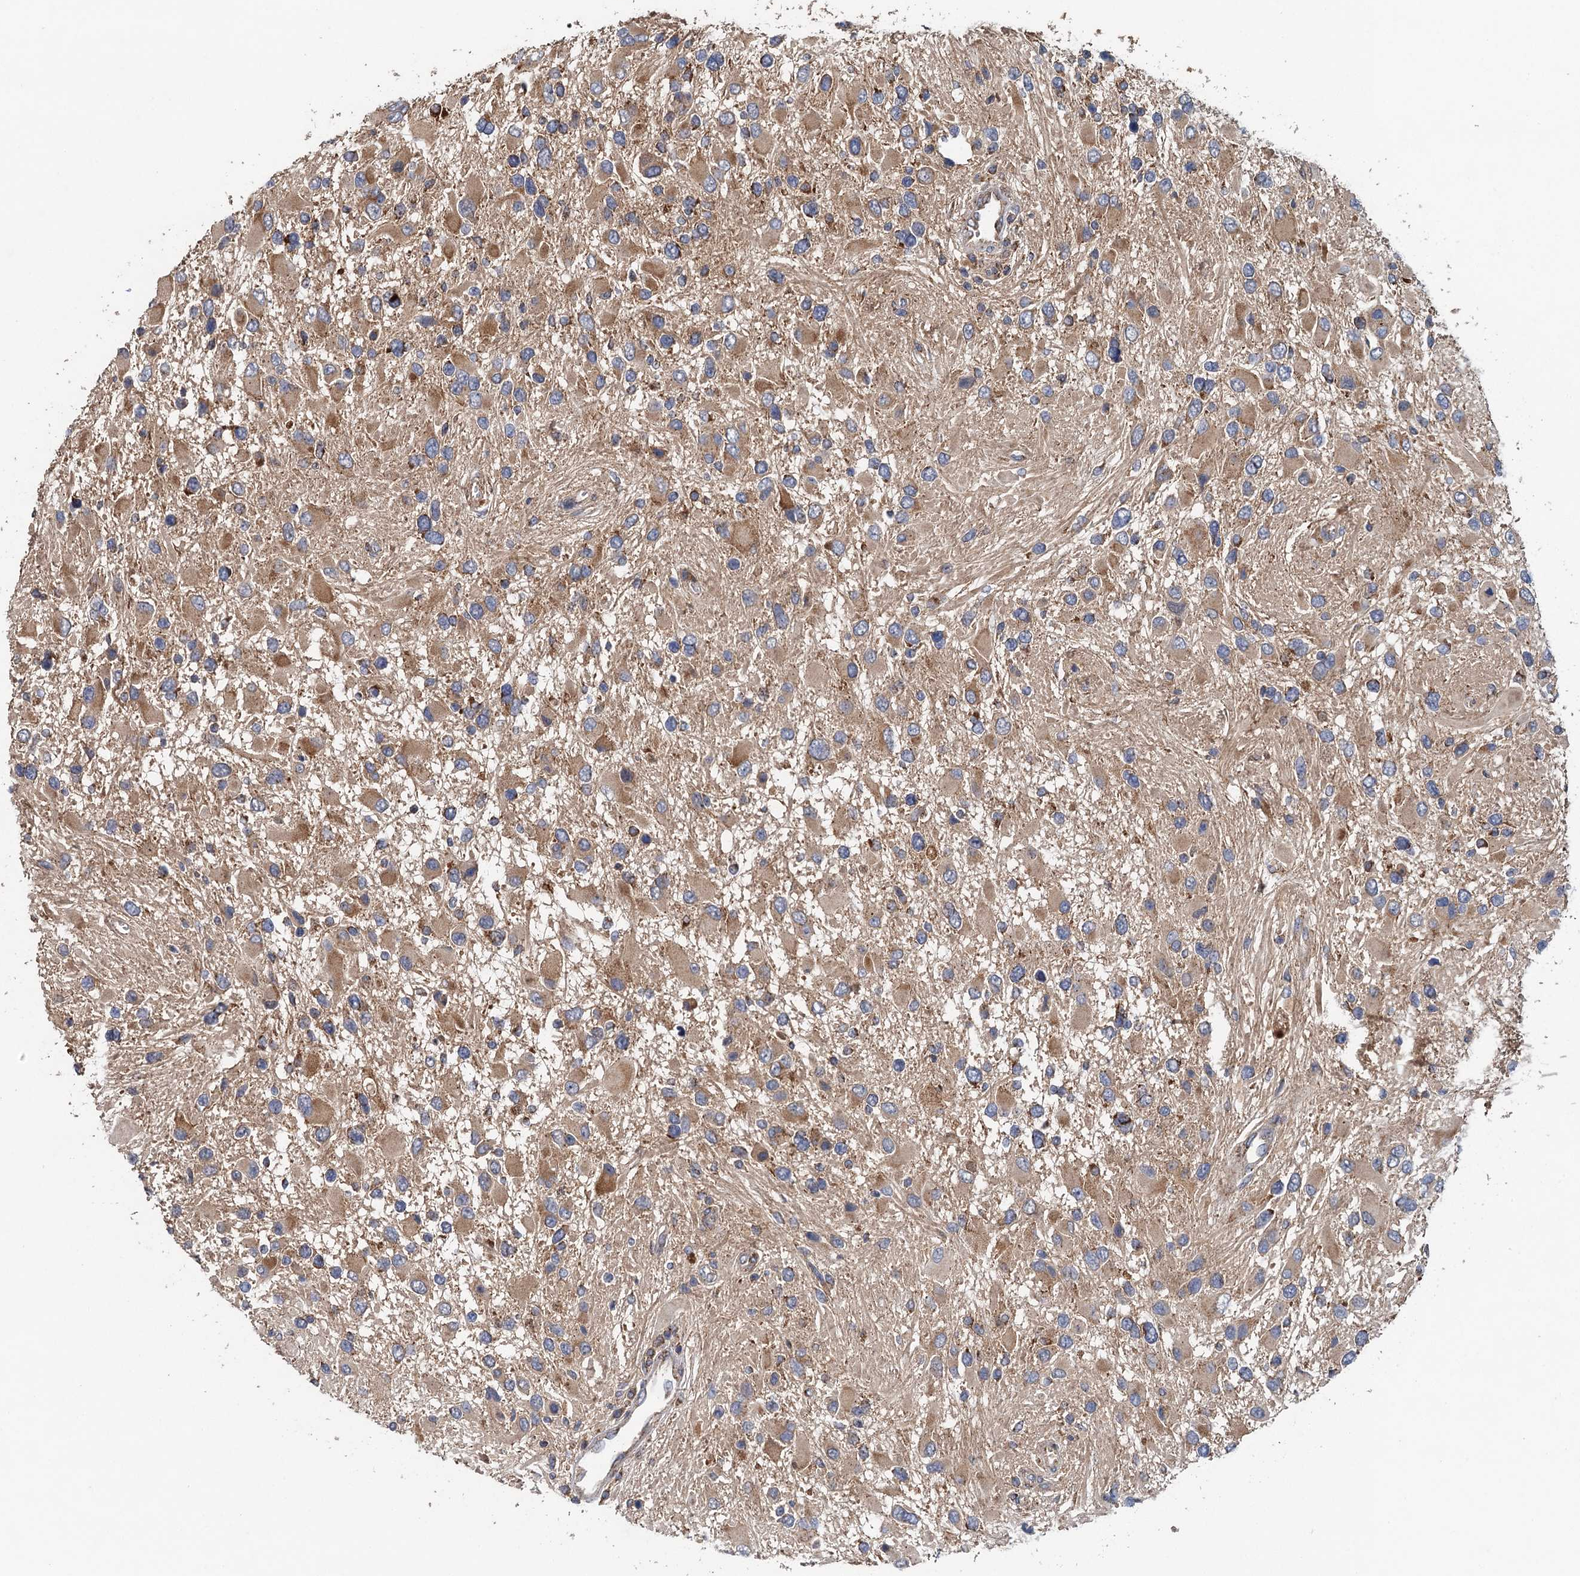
{"staining": {"intensity": "moderate", "quantity": ">75%", "location": "cytoplasmic/membranous"}, "tissue": "glioma", "cell_type": "Tumor cells", "image_type": "cancer", "snomed": [{"axis": "morphology", "description": "Glioma, malignant, High grade"}, {"axis": "topography", "description": "Brain"}], "caption": "Glioma was stained to show a protein in brown. There is medium levels of moderate cytoplasmic/membranous expression in about >75% of tumor cells. (DAB (3,3'-diaminobenzidine) = brown stain, brightfield microscopy at high magnification).", "gene": "BCS1L", "patient": {"sex": "male", "age": 53}}